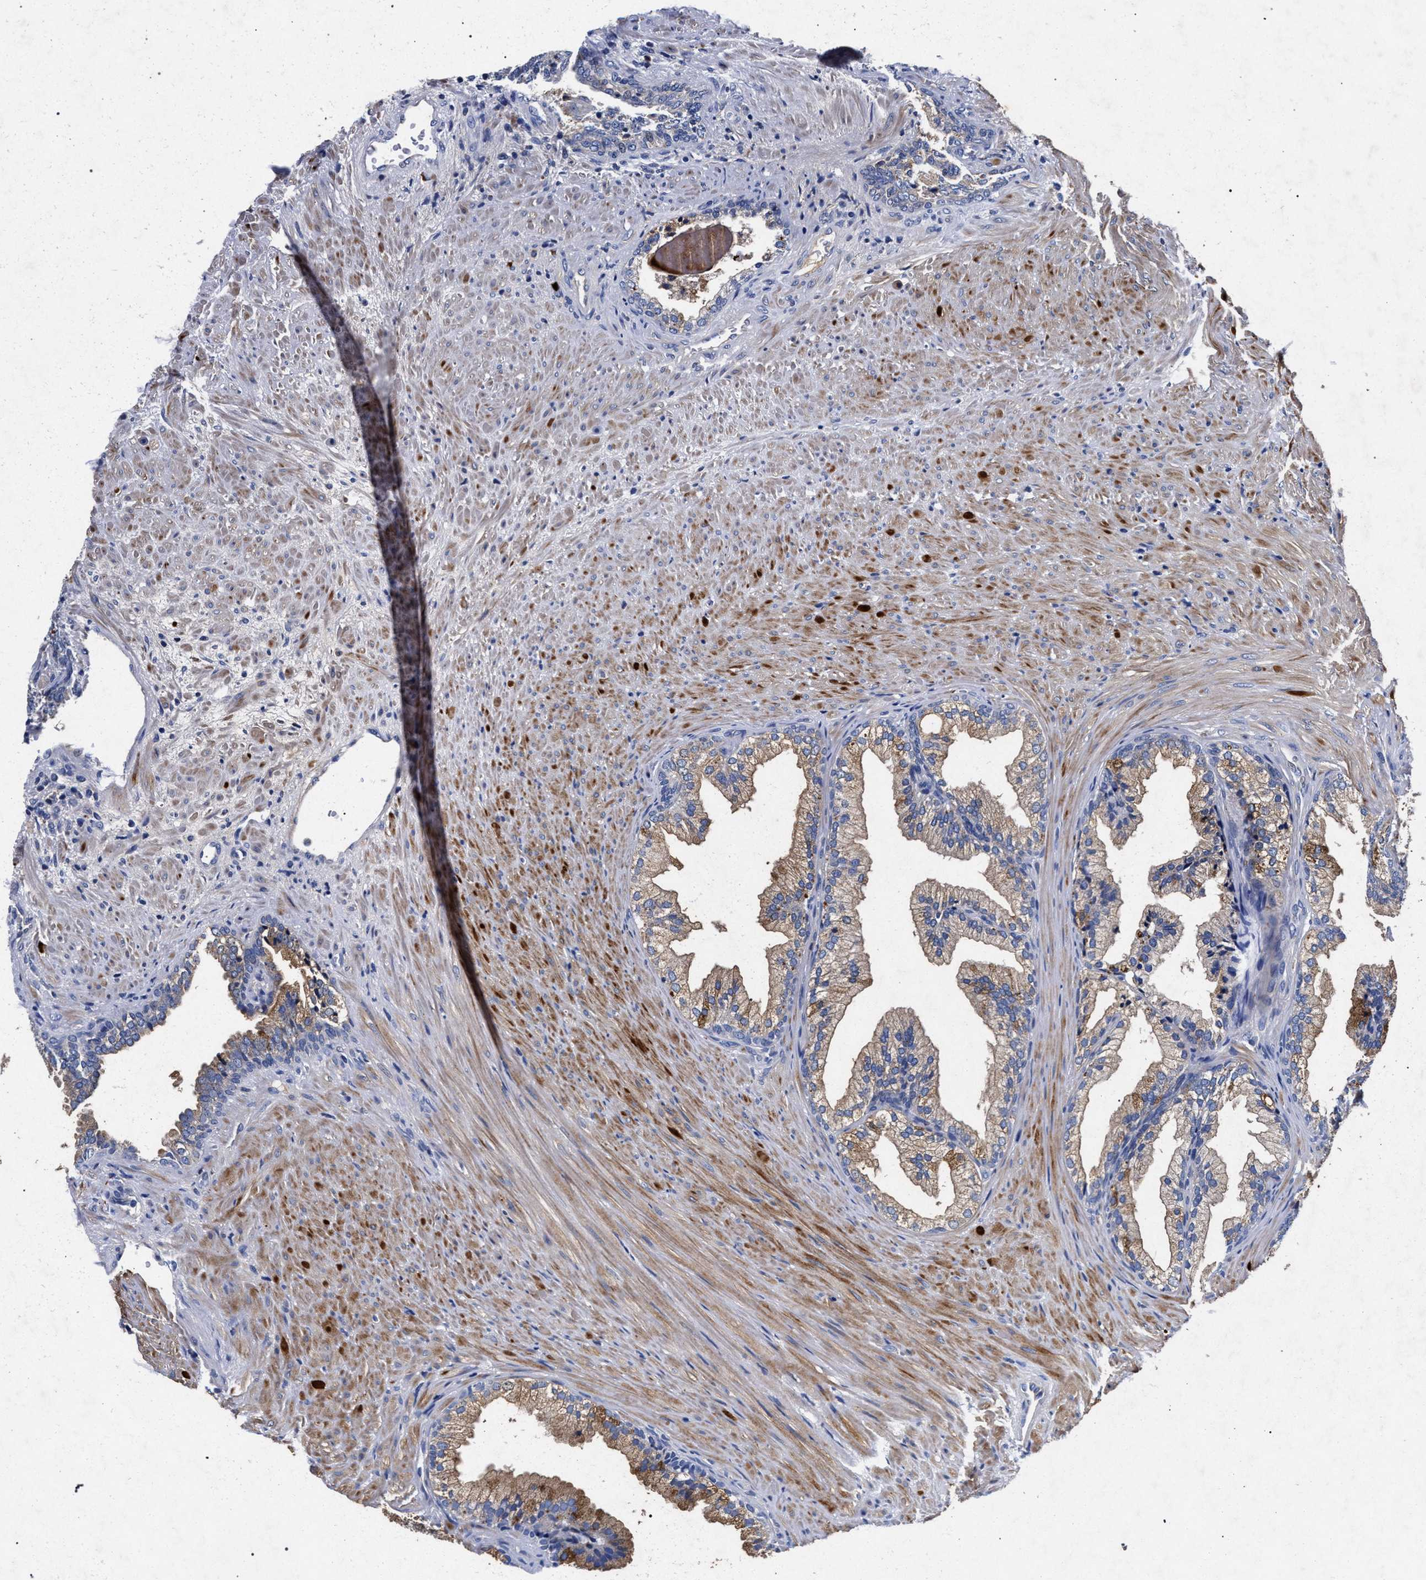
{"staining": {"intensity": "moderate", "quantity": ">75%", "location": "cytoplasmic/membranous"}, "tissue": "prostate", "cell_type": "Glandular cells", "image_type": "normal", "snomed": [{"axis": "morphology", "description": "Normal tissue, NOS"}, {"axis": "topography", "description": "Prostate"}], "caption": "Immunohistochemical staining of benign prostate shows medium levels of moderate cytoplasmic/membranous expression in approximately >75% of glandular cells.", "gene": "HSD17B14", "patient": {"sex": "male", "age": 76}}